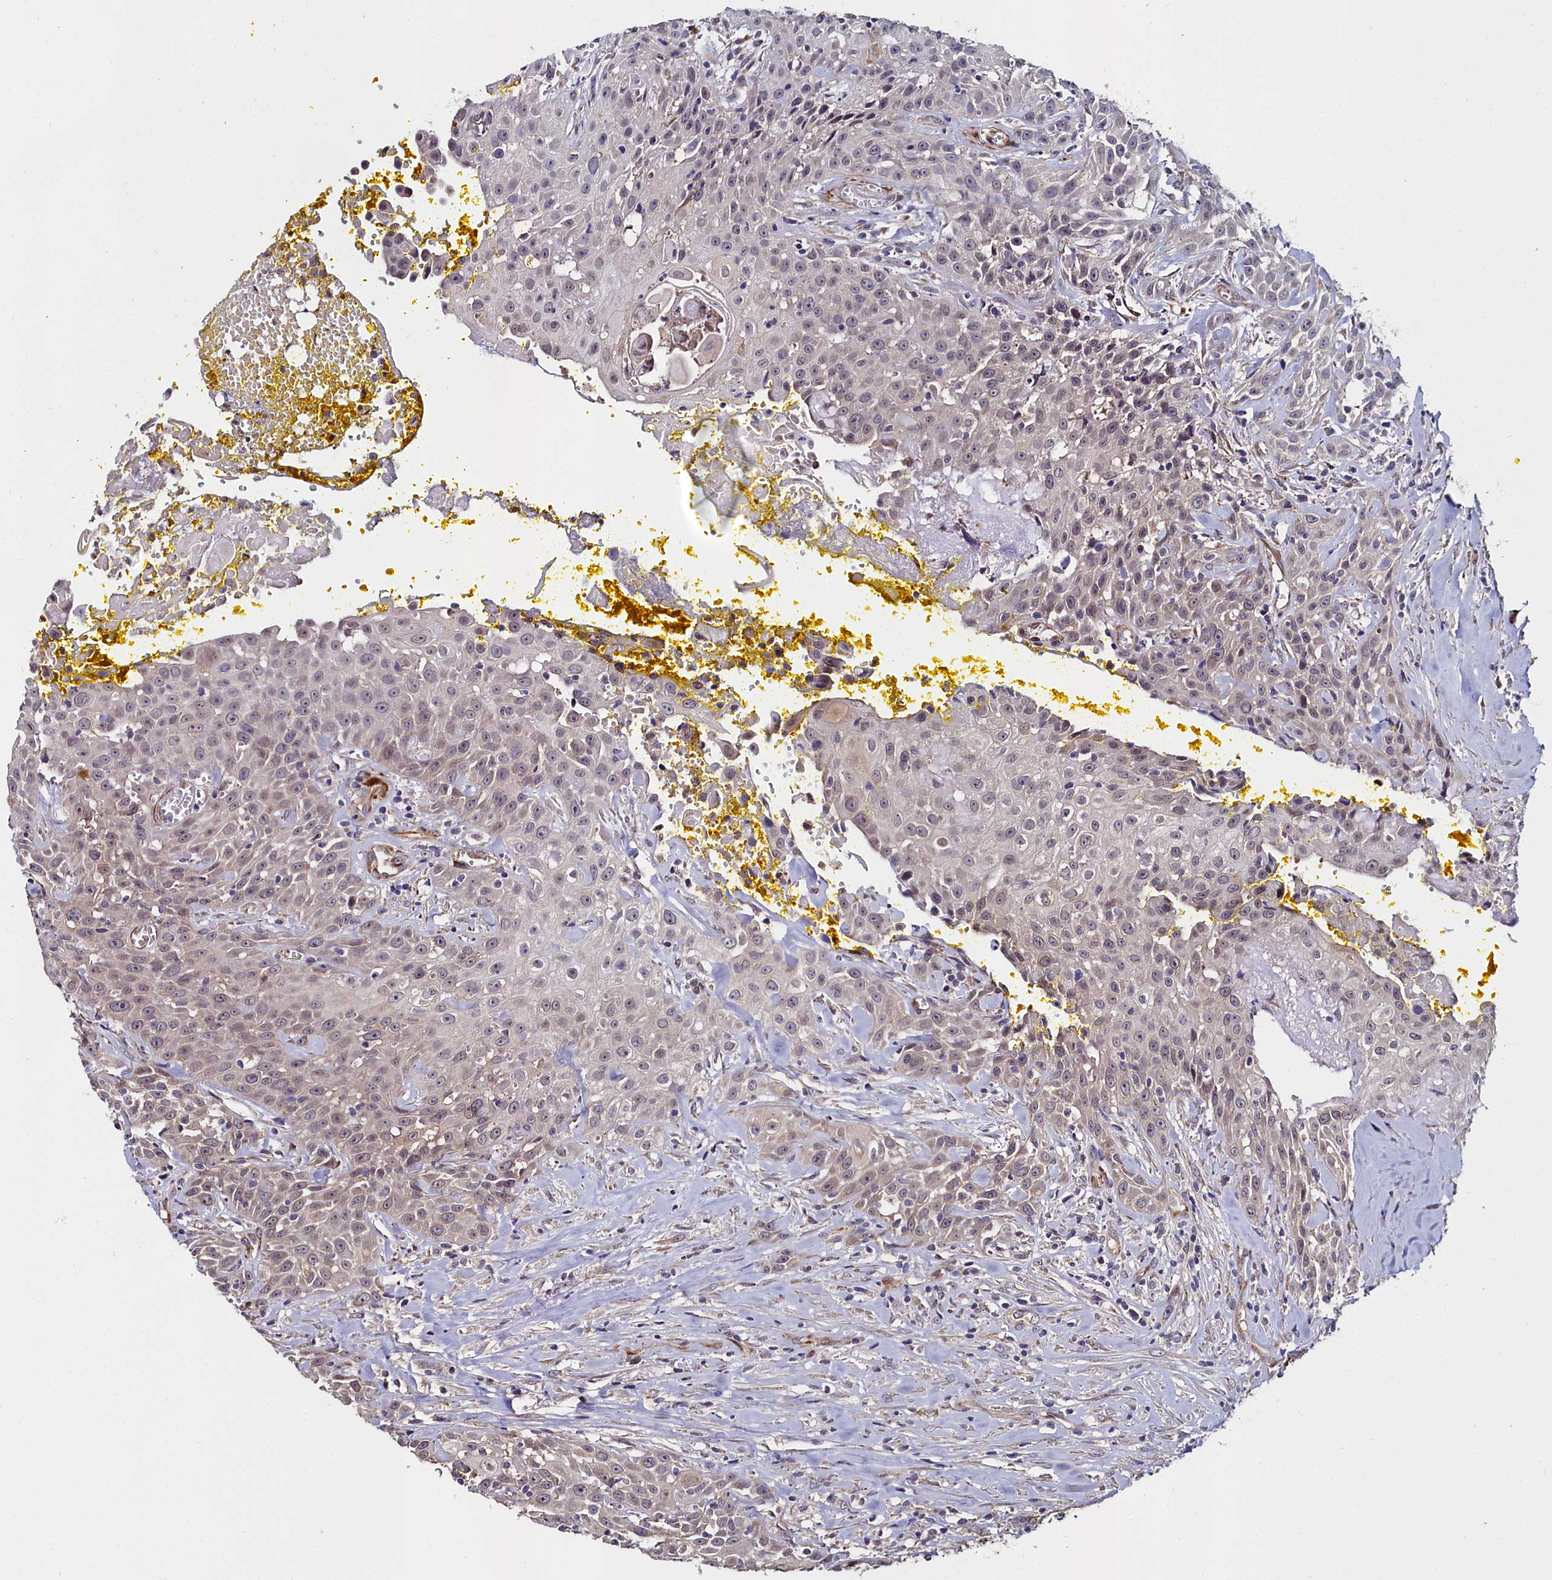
{"staining": {"intensity": "weak", "quantity": "<25%", "location": "nuclear"}, "tissue": "head and neck cancer", "cell_type": "Tumor cells", "image_type": "cancer", "snomed": [{"axis": "morphology", "description": "Squamous cell carcinoma, NOS"}, {"axis": "topography", "description": "Oral tissue"}, {"axis": "topography", "description": "Head-Neck"}], "caption": "IHC micrograph of head and neck cancer stained for a protein (brown), which reveals no positivity in tumor cells. (Immunohistochemistry, brightfield microscopy, high magnification).", "gene": "C4orf19", "patient": {"sex": "female", "age": 82}}